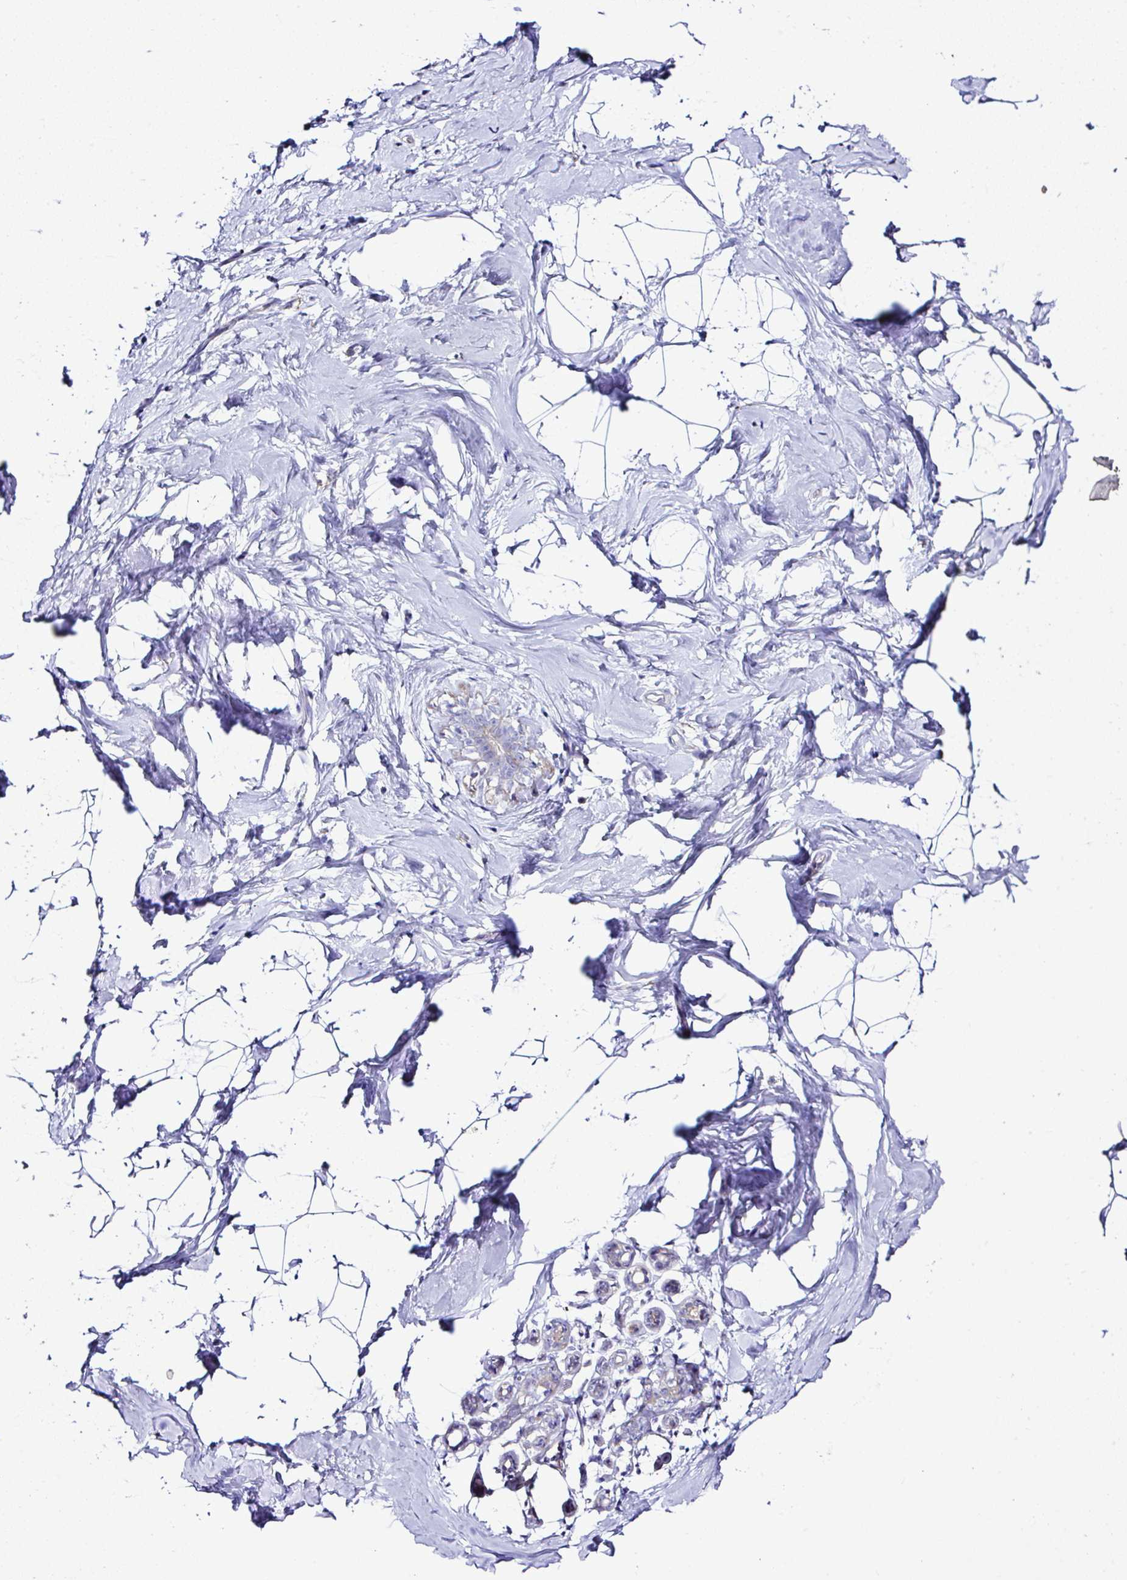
{"staining": {"intensity": "negative", "quantity": "none", "location": "none"}, "tissue": "breast", "cell_type": "Adipocytes", "image_type": "normal", "snomed": [{"axis": "morphology", "description": "Normal tissue, NOS"}, {"axis": "topography", "description": "Breast"}], "caption": "The image reveals no staining of adipocytes in benign breast.", "gene": "OR4P4", "patient": {"sex": "female", "age": 32}}